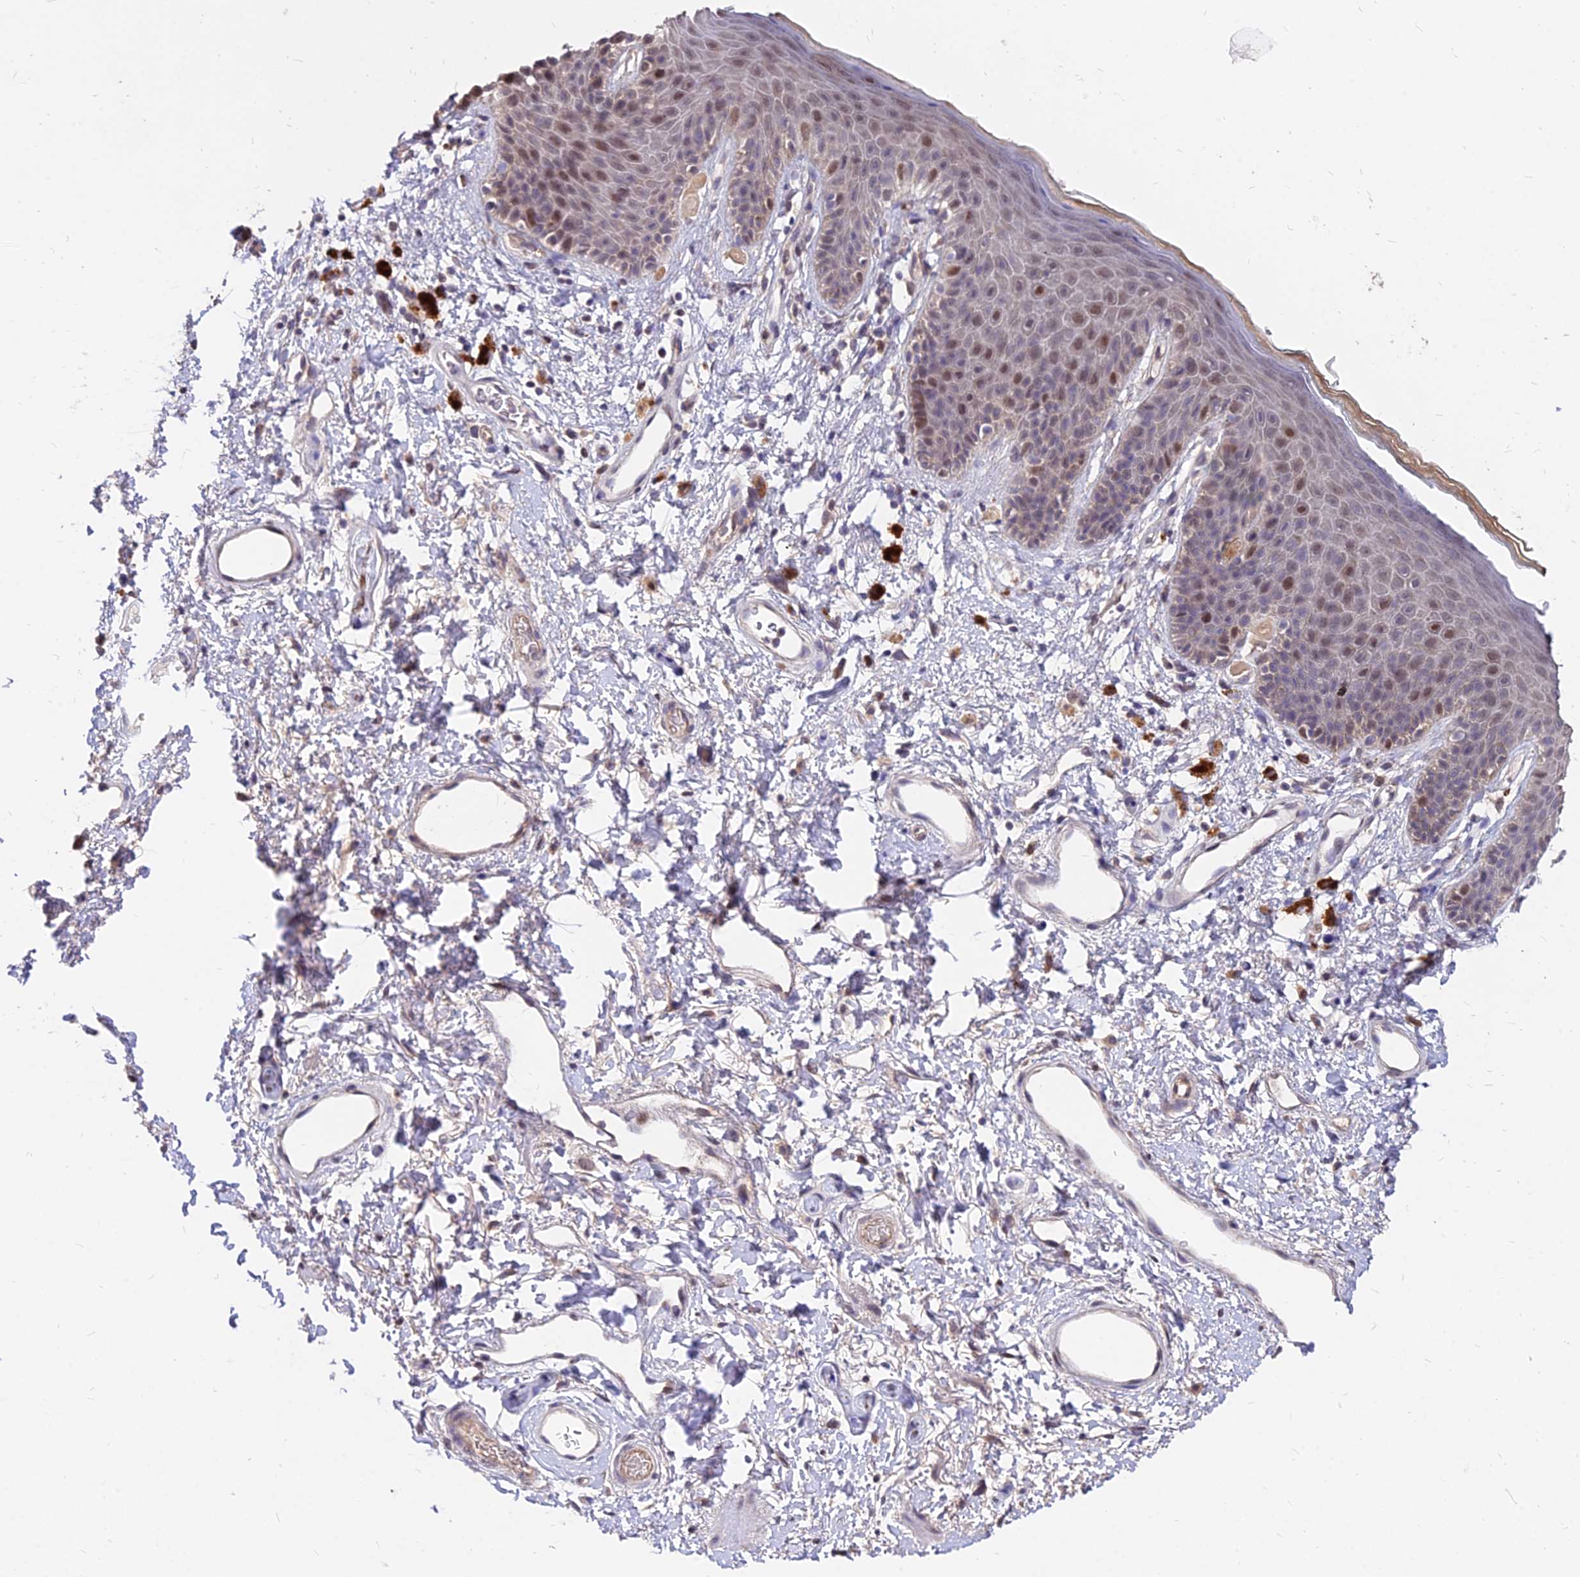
{"staining": {"intensity": "moderate", "quantity": "<25%", "location": "nuclear"}, "tissue": "skin", "cell_type": "Epidermal cells", "image_type": "normal", "snomed": [{"axis": "morphology", "description": "Normal tissue, NOS"}, {"axis": "topography", "description": "Anal"}], "caption": "IHC histopathology image of benign skin stained for a protein (brown), which demonstrates low levels of moderate nuclear positivity in approximately <25% of epidermal cells.", "gene": "C11orf68", "patient": {"sex": "female", "age": 46}}